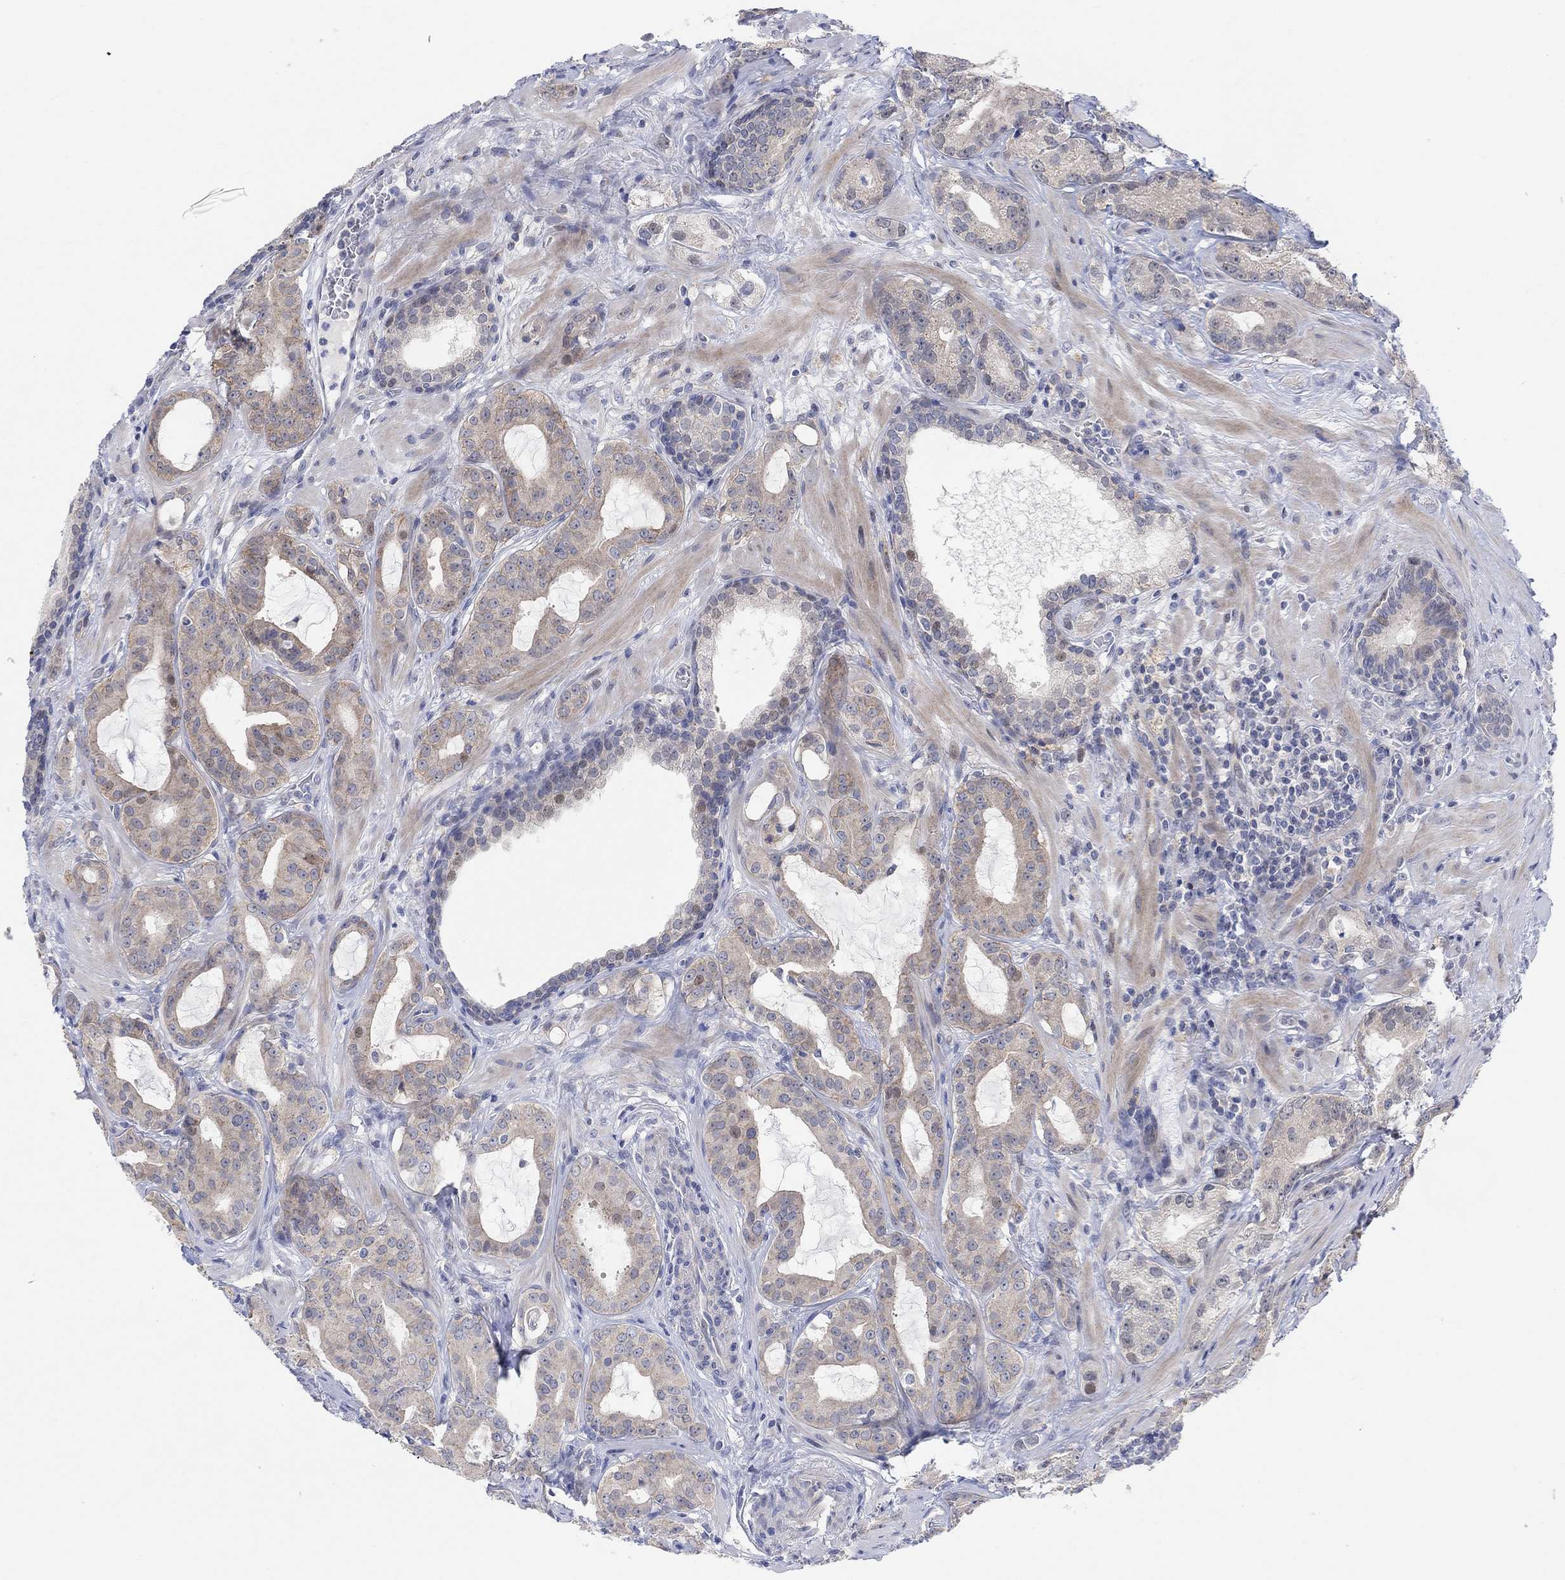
{"staining": {"intensity": "weak", "quantity": "25%-75%", "location": "cytoplasmic/membranous"}, "tissue": "prostate cancer", "cell_type": "Tumor cells", "image_type": "cancer", "snomed": [{"axis": "morphology", "description": "Adenocarcinoma, NOS"}, {"axis": "topography", "description": "Prostate"}], "caption": "Immunohistochemical staining of human prostate cancer displays low levels of weak cytoplasmic/membranous protein positivity in approximately 25%-75% of tumor cells. (DAB IHC with brightfield microscopy, high magnification).", "gene": "CNTF", "patient": {"sex": "male", "age": 69}}